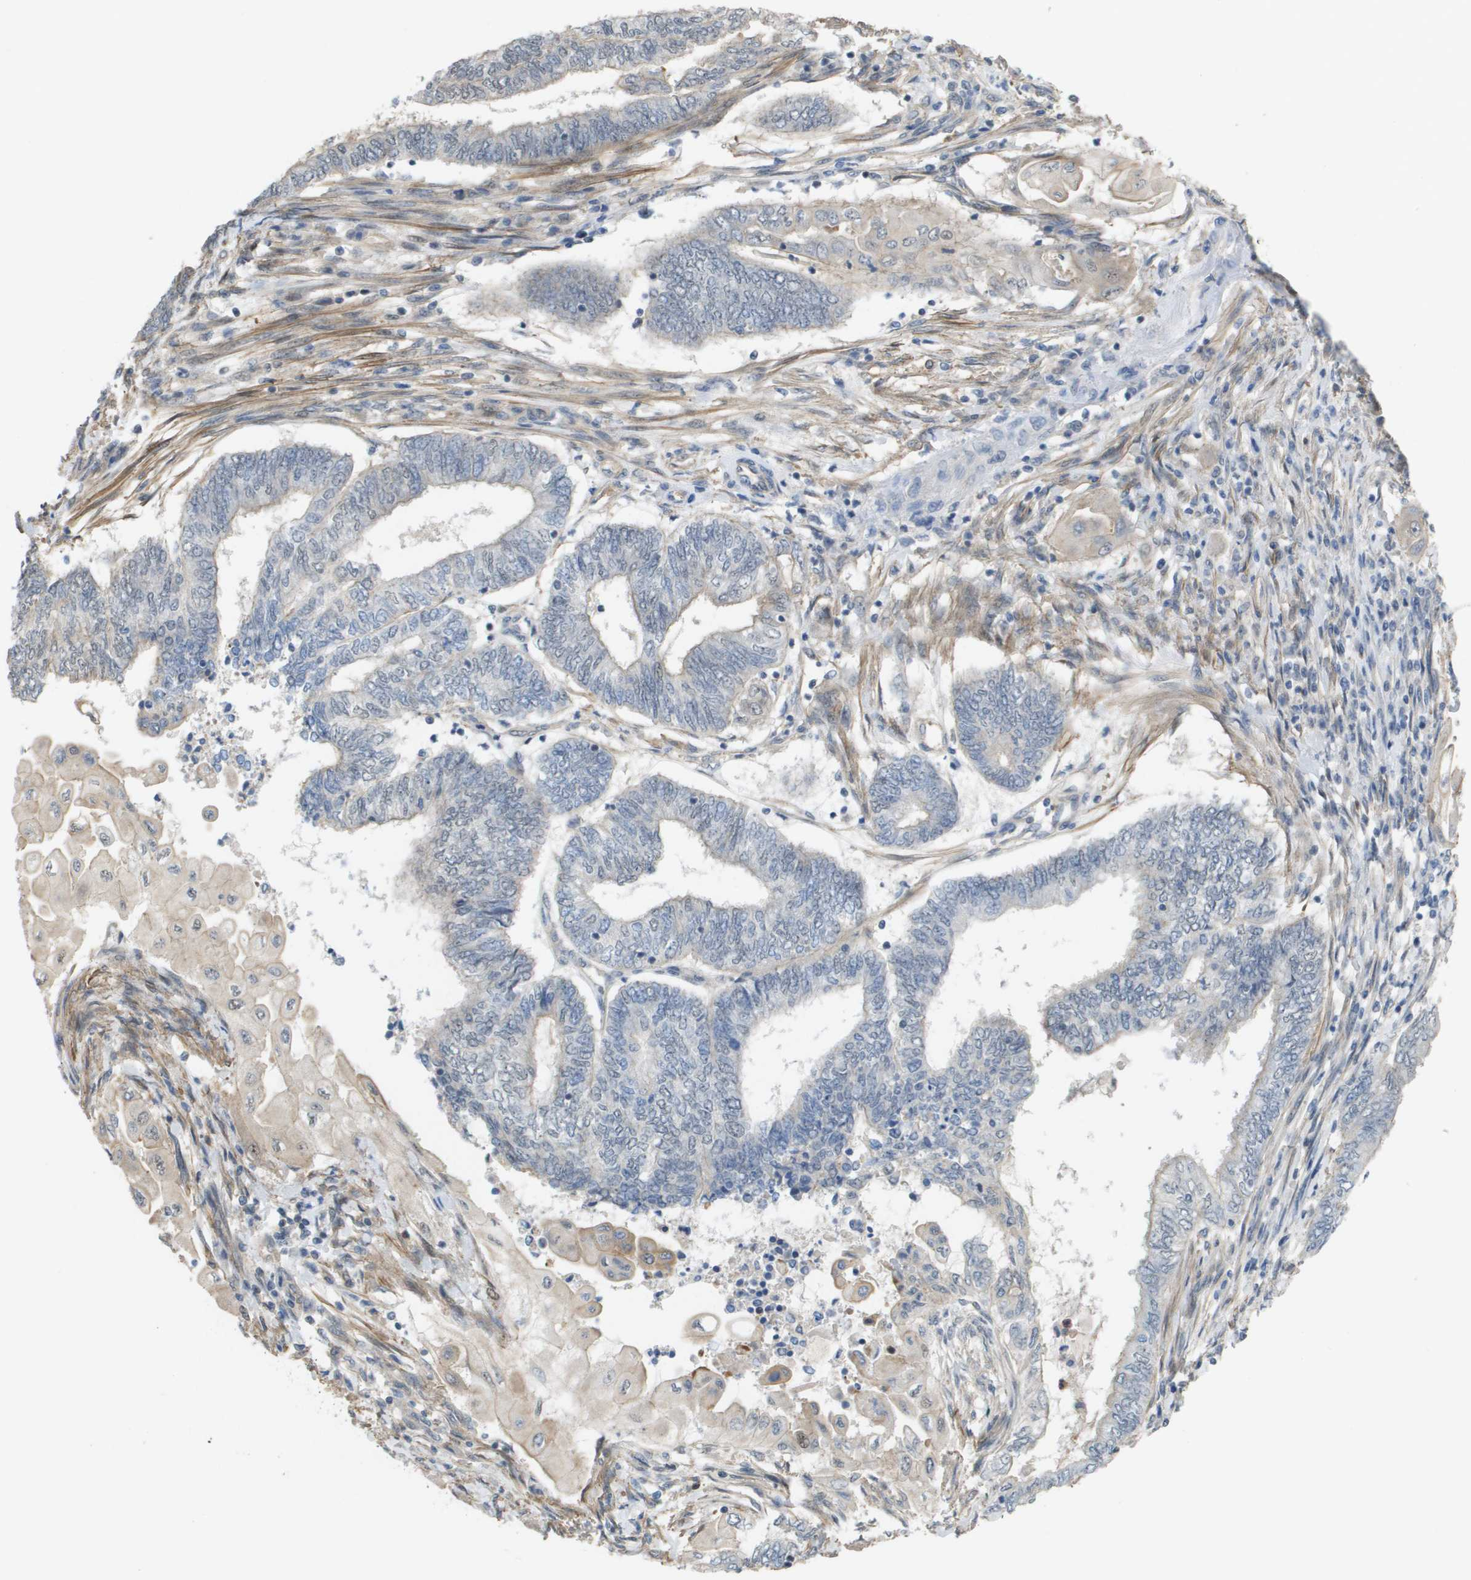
{"staining": {"intensity": "negative", "quantity": "none", "location": "none"}, "tissue": "endometrial cancer", "cell_type": "Tumor cells", "image_type": "cancer", "snomed": [{"axis": "morphology", "description": "Adenocarcinoma, NOS"}, {"axis": "topography", "description": "Uterus"}, {"axis": "topography", "description": "Endometrium"}], "caption": "This is an immunohistochemistry image of endometrial cancer (adenocarcinoma). There is no expression in tumor cells.", "gene": "RNF112", "patient": {"sex": "female", "age": 70}}